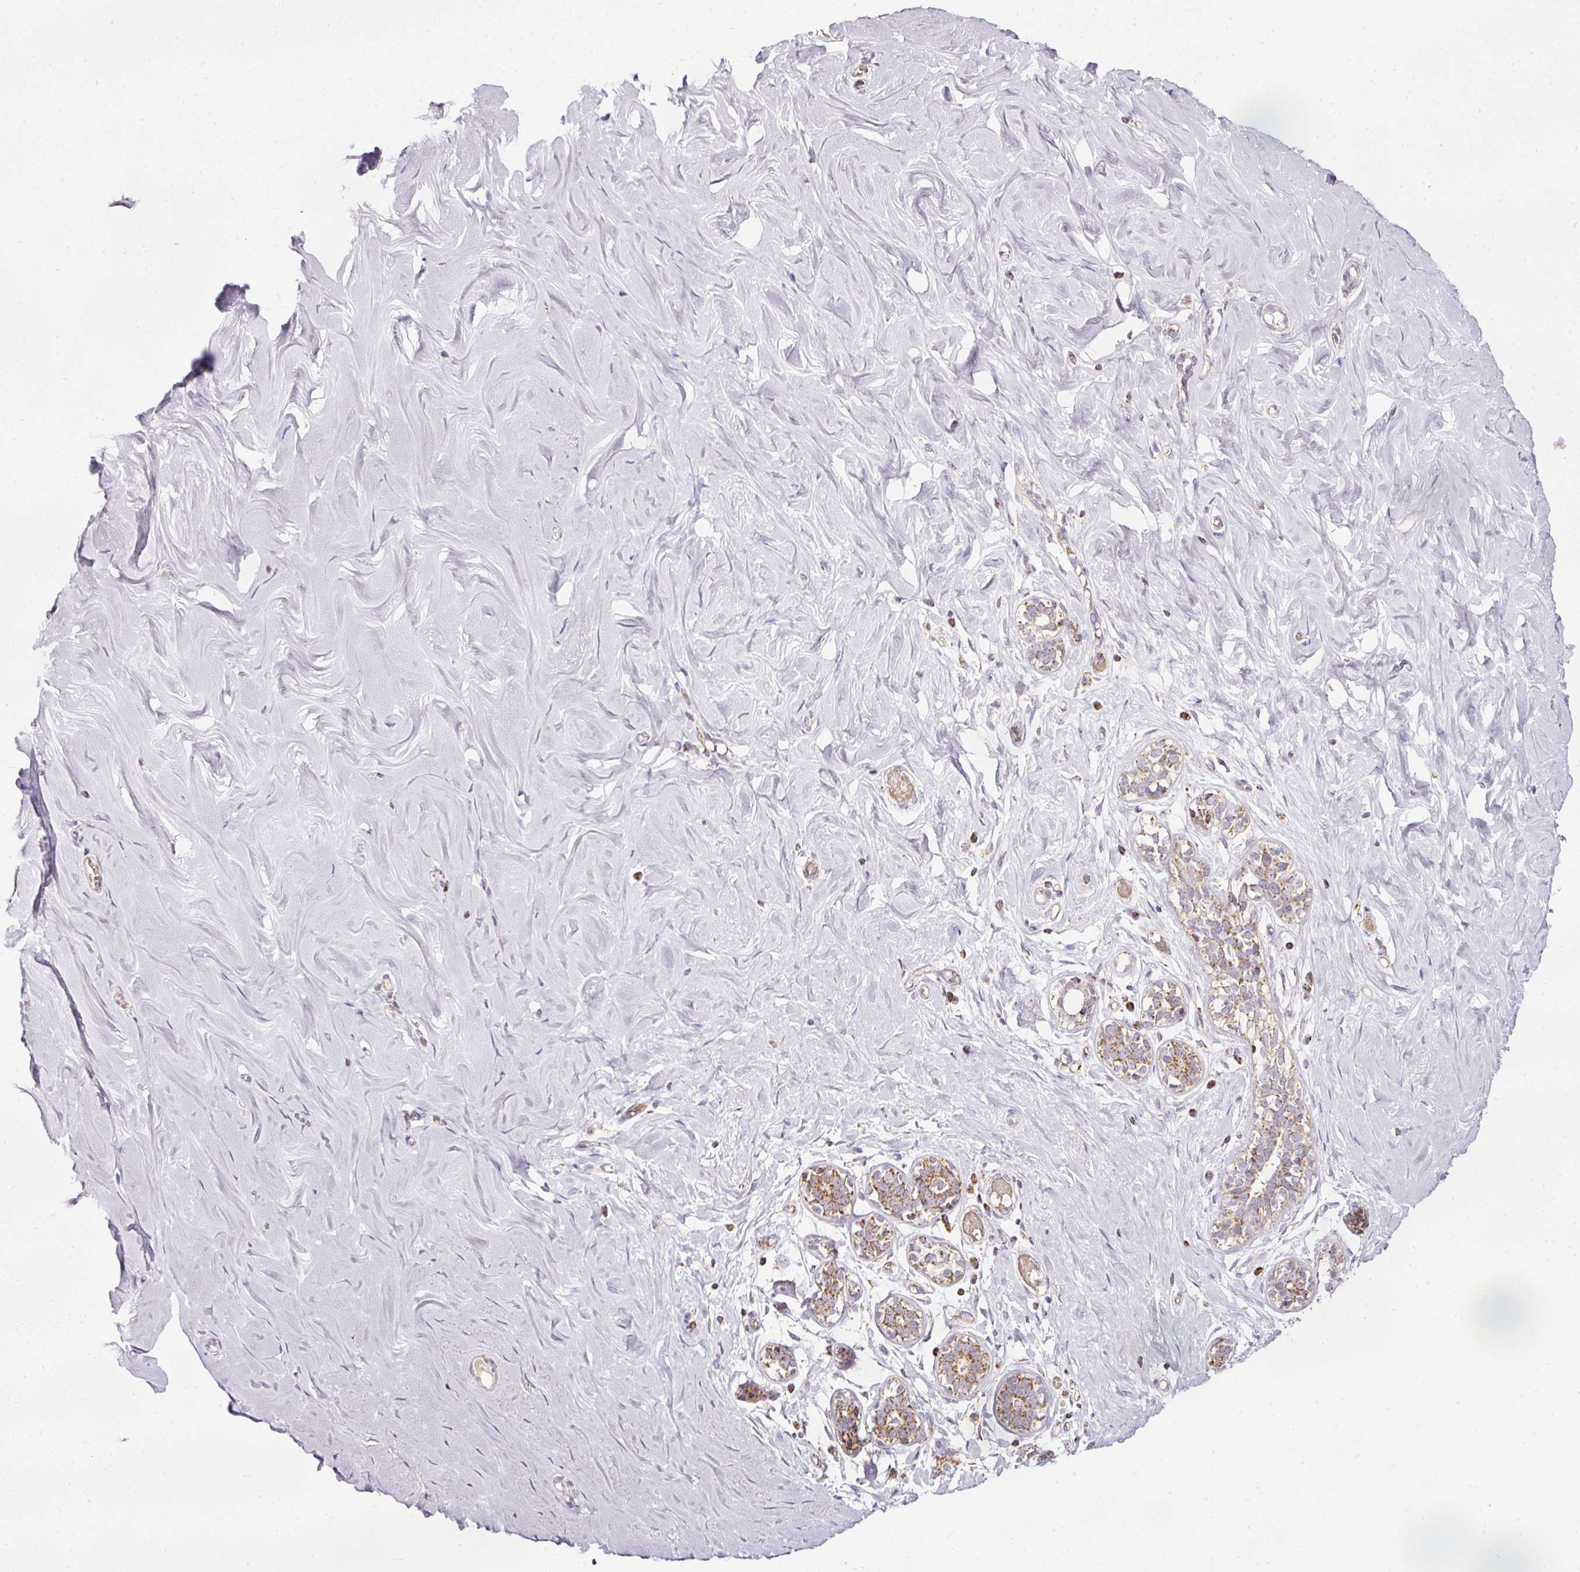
{"staining": {"intensity": "negative", "quantity": "none", "location": "none"}, "tissue": "breast", "cell_type": "Adipocytes", "image_type": "normal", "snomed": [{"axis": "morphology", "description": "Normal tissue, NOS"}, {"axis": "topography", "description": "Breast"}], "caption": "Immunohistochemistry (IHC) histopathology image of unremarkable breast: breast stained with DAB (3,3'-diaminobenzidine) exhibits no significant protein expression in adipocytes. (DAB (3,3'-diaminobenzidine) immunohistochemistry (IHC) with hematoxylin counter stain).", "gene": "SDHA", "patient": {"sex": "female", "age": 27}}